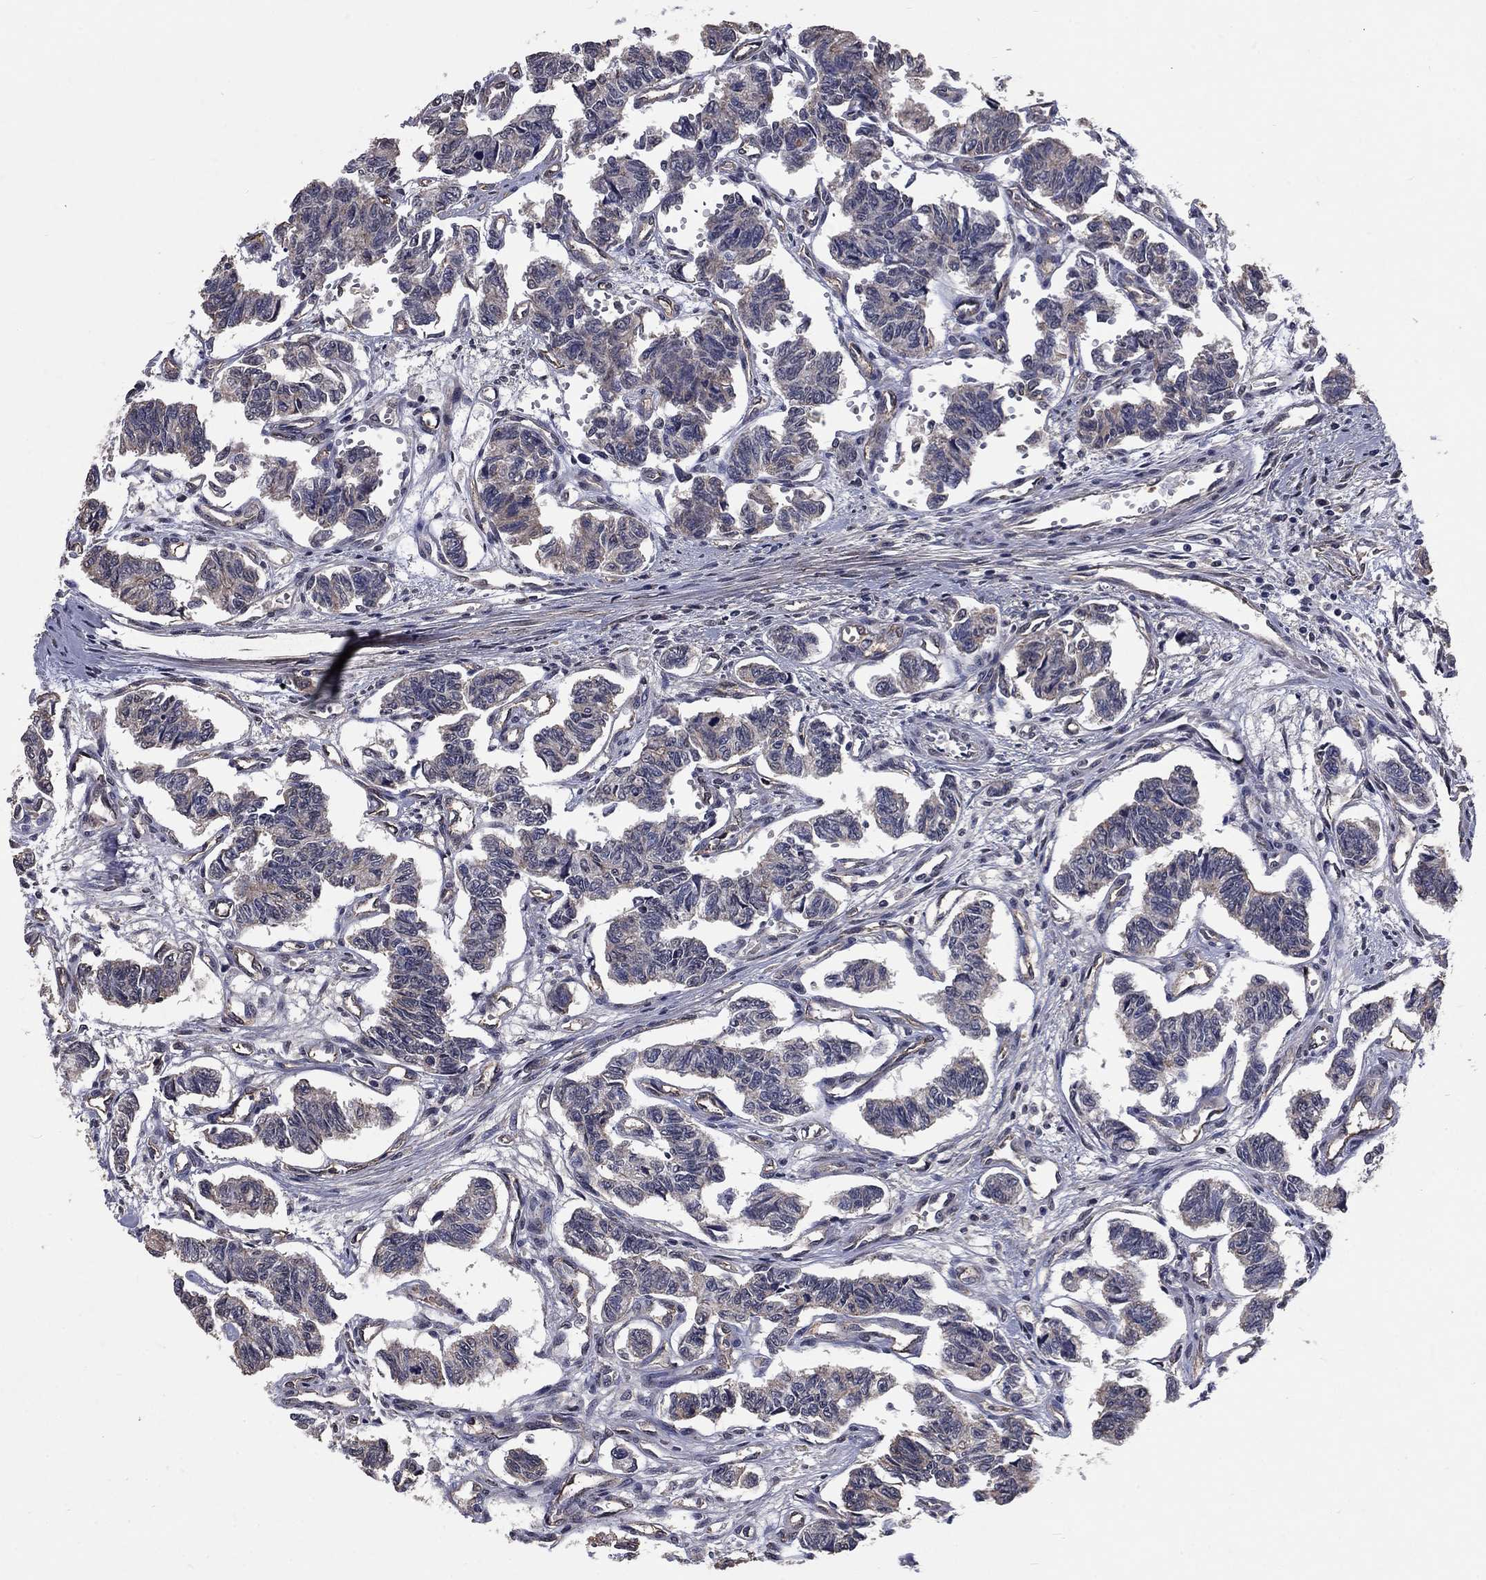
{"staining": {"intensity": "negative", "quantity": "none", "location": "none"}, "tissue": "carcinoid", "cell_type": "Tumor cells", "image_type": "cancer", "snomed": [{"axis": "morphology", "description": "Carcinoid, malignant, NOS"}, {"axis": "topography", "description": "Kidney"}], "caption": "This photomicrograph is of carcinoid (malignant) stained with immunohistochemistry to label a protein in brown with the nuclei are counter-stained blue. There is no expression in tumor cells.", "gene": "CHST5", "patient": {"sex": "female", "age": 41}}